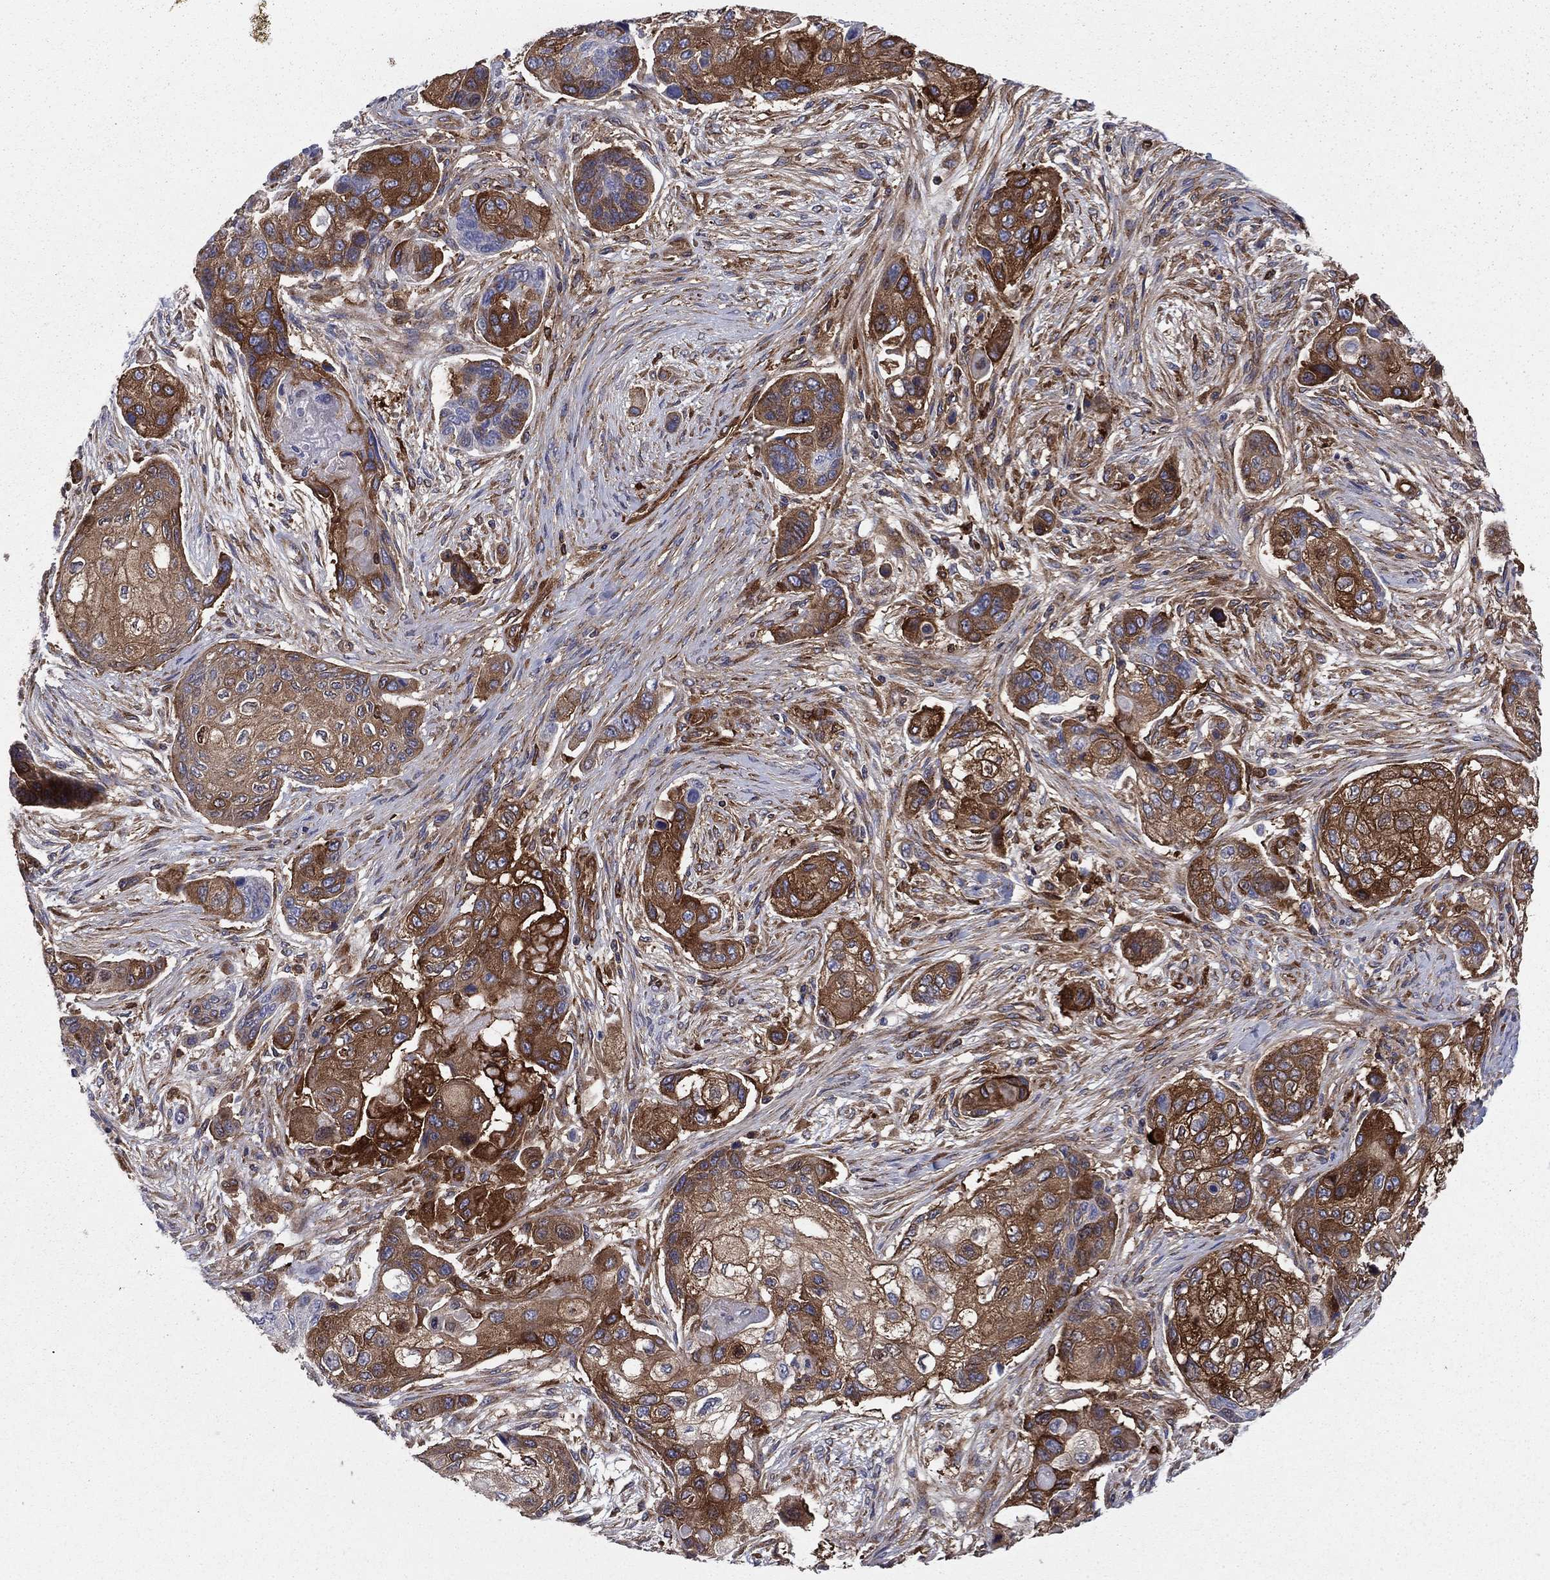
{"staining": {"intensity": "strong", "quantity": "25%-75%", "location": "cytoplasmic/membranous"}, "tissue": "lung cancer", "cell_type": "Tumor cells", "image_type": "cancer", "snomed": [{"axis": "morphology", "description": "Squamous cell carcinoma, NOS"}, {"axis": "topography", "description": "Lung"}], "caption": "This histopathology image demonstrates squamous cell carcinoma (lung) stained with IHC to label a protein in brown. The cytoplasmic/membranous of tumor cells show strong positivity for the protein. Nuclei are counter-stained blue.", "gene": "EHBP1L1", "patient": {"sex": "male", "age": 69}}